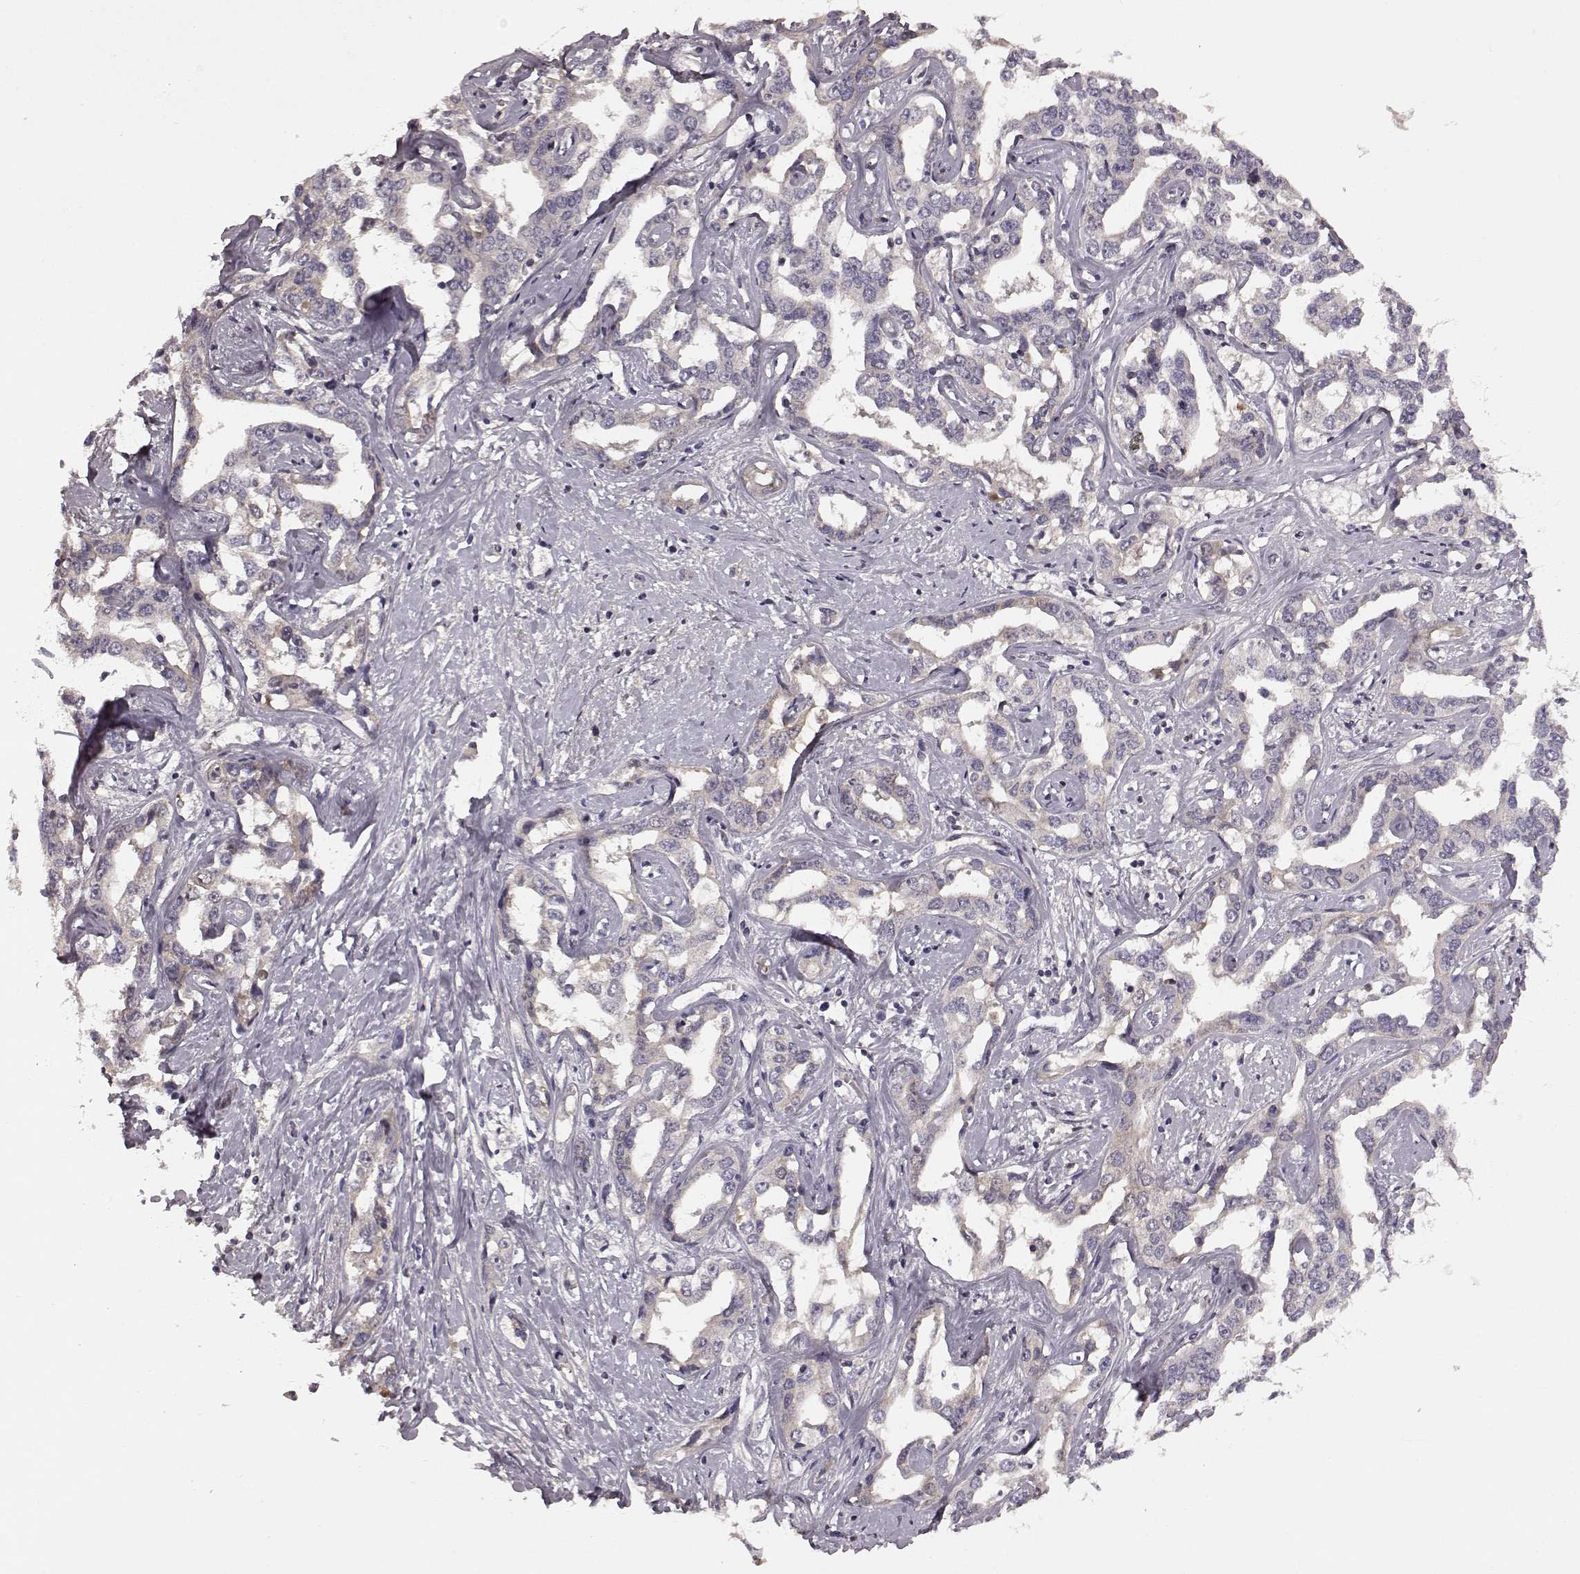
{"staining": {"intensity": "negative", "quantity": "none", "location": "none"}, "tissue": "liver cancer", "cell_type": "Tumor cells", "image_type": "cancer", "snomed": [{"axis": "morphology", "description": "Cholangiocarcinoma"}, {"axis": "topography", "description": "Liver"}], "caption": "This is an IHC micrograph of human liver cholangiocarcinoma. There is no positivity in tumor cells.", "gene": "SLC22A18", "patient": {"sex": "male", "age": 59}}